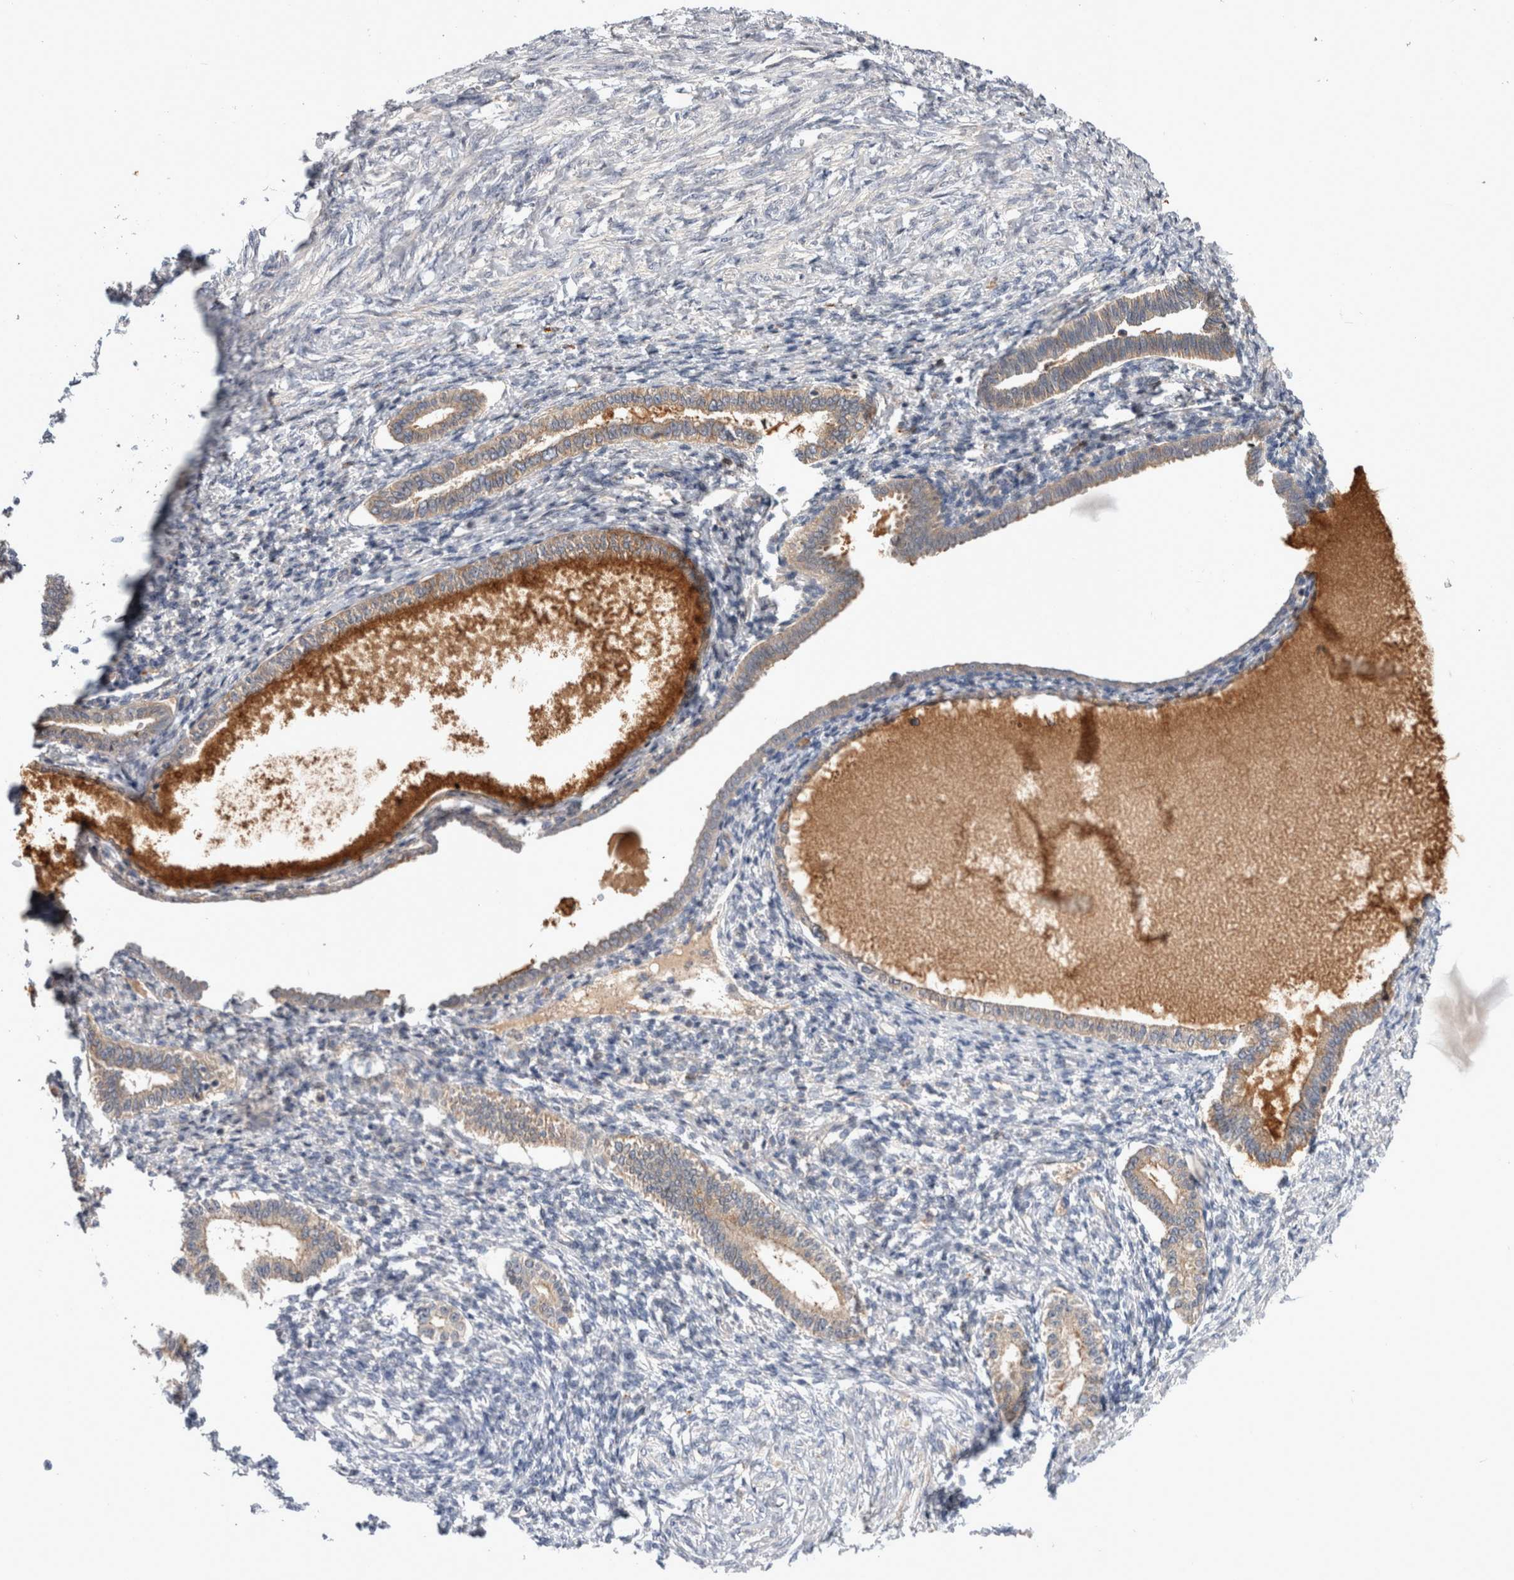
{"staining": {"intensity": "negative", "quantity": "none", "location": "none"}, "tissue": "endometrium", "cell_type": "Cells in endometrial stroma", "image_type": "normal", "snomed": [{"axis": "morphology", "description": "Normal tissue, NOS"}, {"axis": "topography", "description": "Endometrium"}], "caption": "An IHC micrograph of benign endometrium is shown. There is no staining in cells in endometrial stroma of endometrium. (DAB IHC visualized using brightfield microscopy, high magnification).", "gene": "MRPL37", "patient": {"sex": "female", "age": 77}}